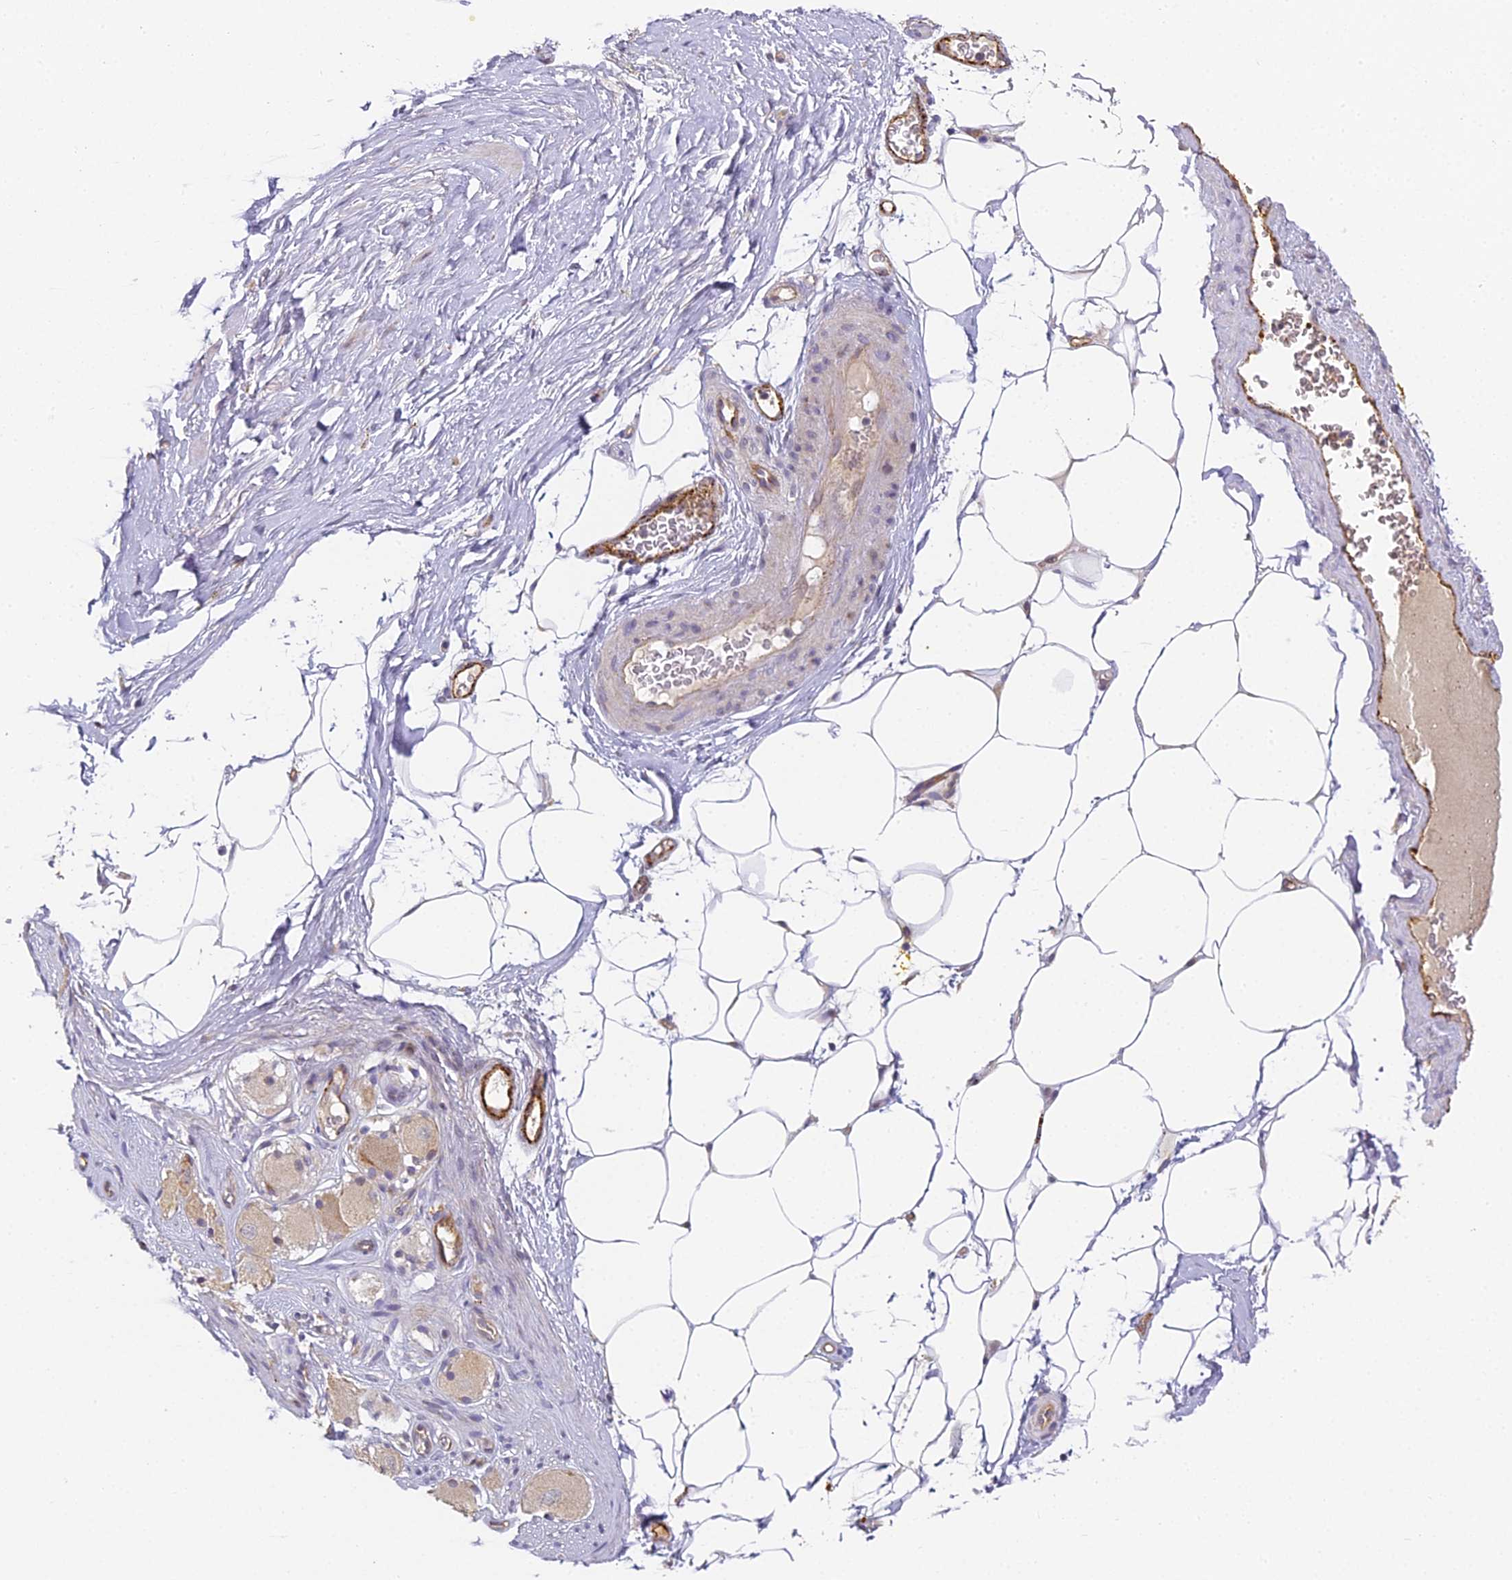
{"staining": {"intensity": "negative", "quantity": "none", "location": "none"}, "tissue": "adipose tissue", "cell_type": "Adipocytes", "image_type": "normal", "snomed": [{"axis": "morphology", "description": "Normal tissue, NOS"}, {"axis": "morphology", "description": "Adenocarcinoma, Low grade"}, {"axis": "topography", "description": "Prostate"}, {"axis": "topography", "description": "Peripheral nerve tissue"}], "caption": "Protein analysis of unremarkable adipose tissue exhibits no significant positivity in adipocytes. (IHC, brightfield microscopy, high magnification).", "gene": "DNAAF10", "patient": {"sex": "male", "age": 63}}